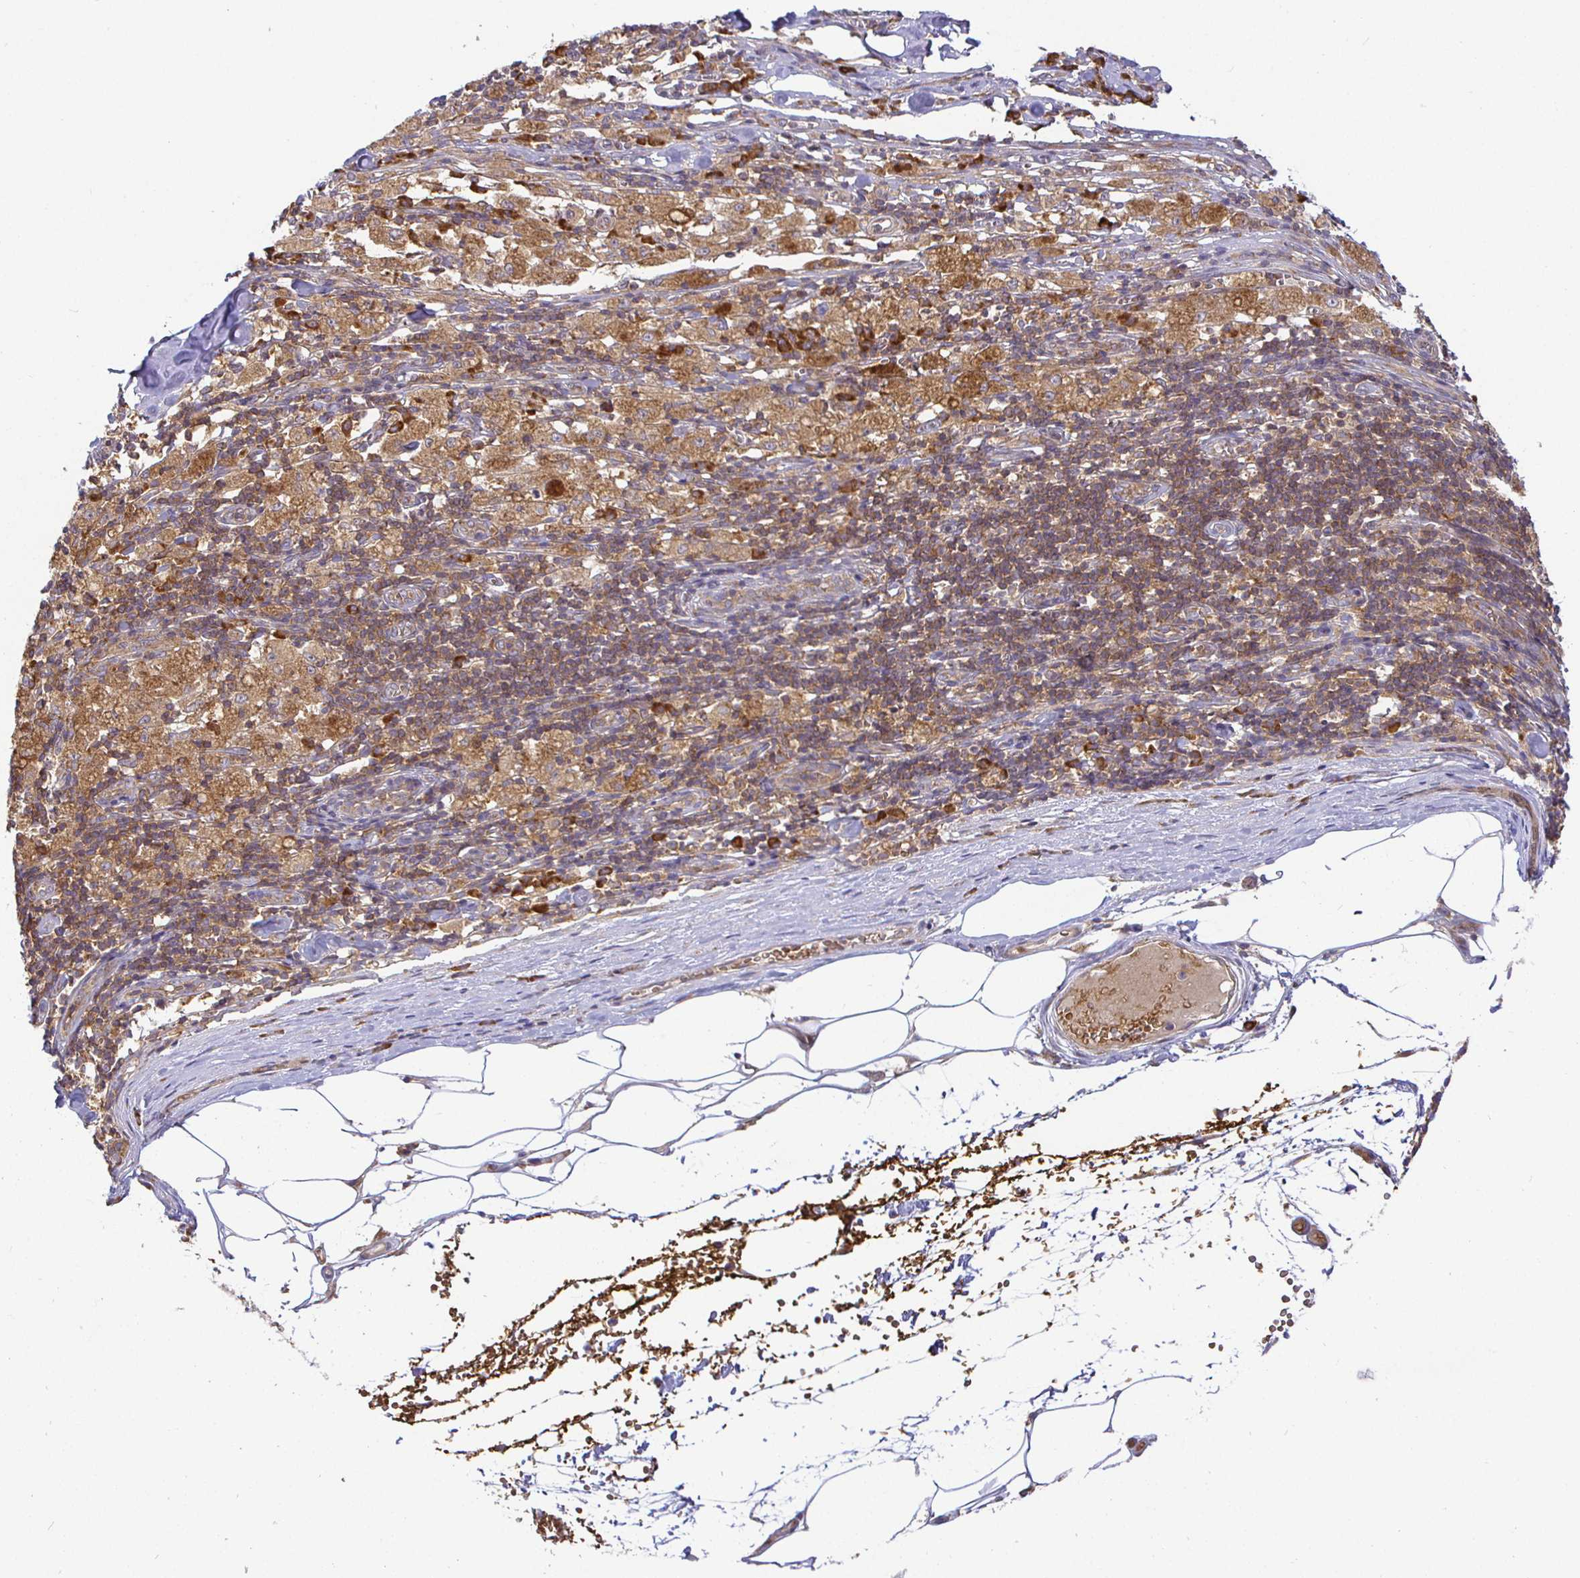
{"staining": {"intensity": "moderate", "quantity": ">75%", "location": "cytoplasmic/membranous"}, "tissue": "melanoma", "cell_type": "Tumor cells", "image_type": "cancer", "snomed": [{"axis": "morphology", "description": "Malignant melanoma, Metastatic site"}, {"axis": "topography", "description": "Lymph node"}], "caption": "Malignant melanoma (metastatic site) stained for a protein (brown) shows moderate cytoplasmic/membranous positive expression in approximately >75% of tumor cells.", "gene": "IRAK1", "patient": {"sex": "female", "age": 64}}